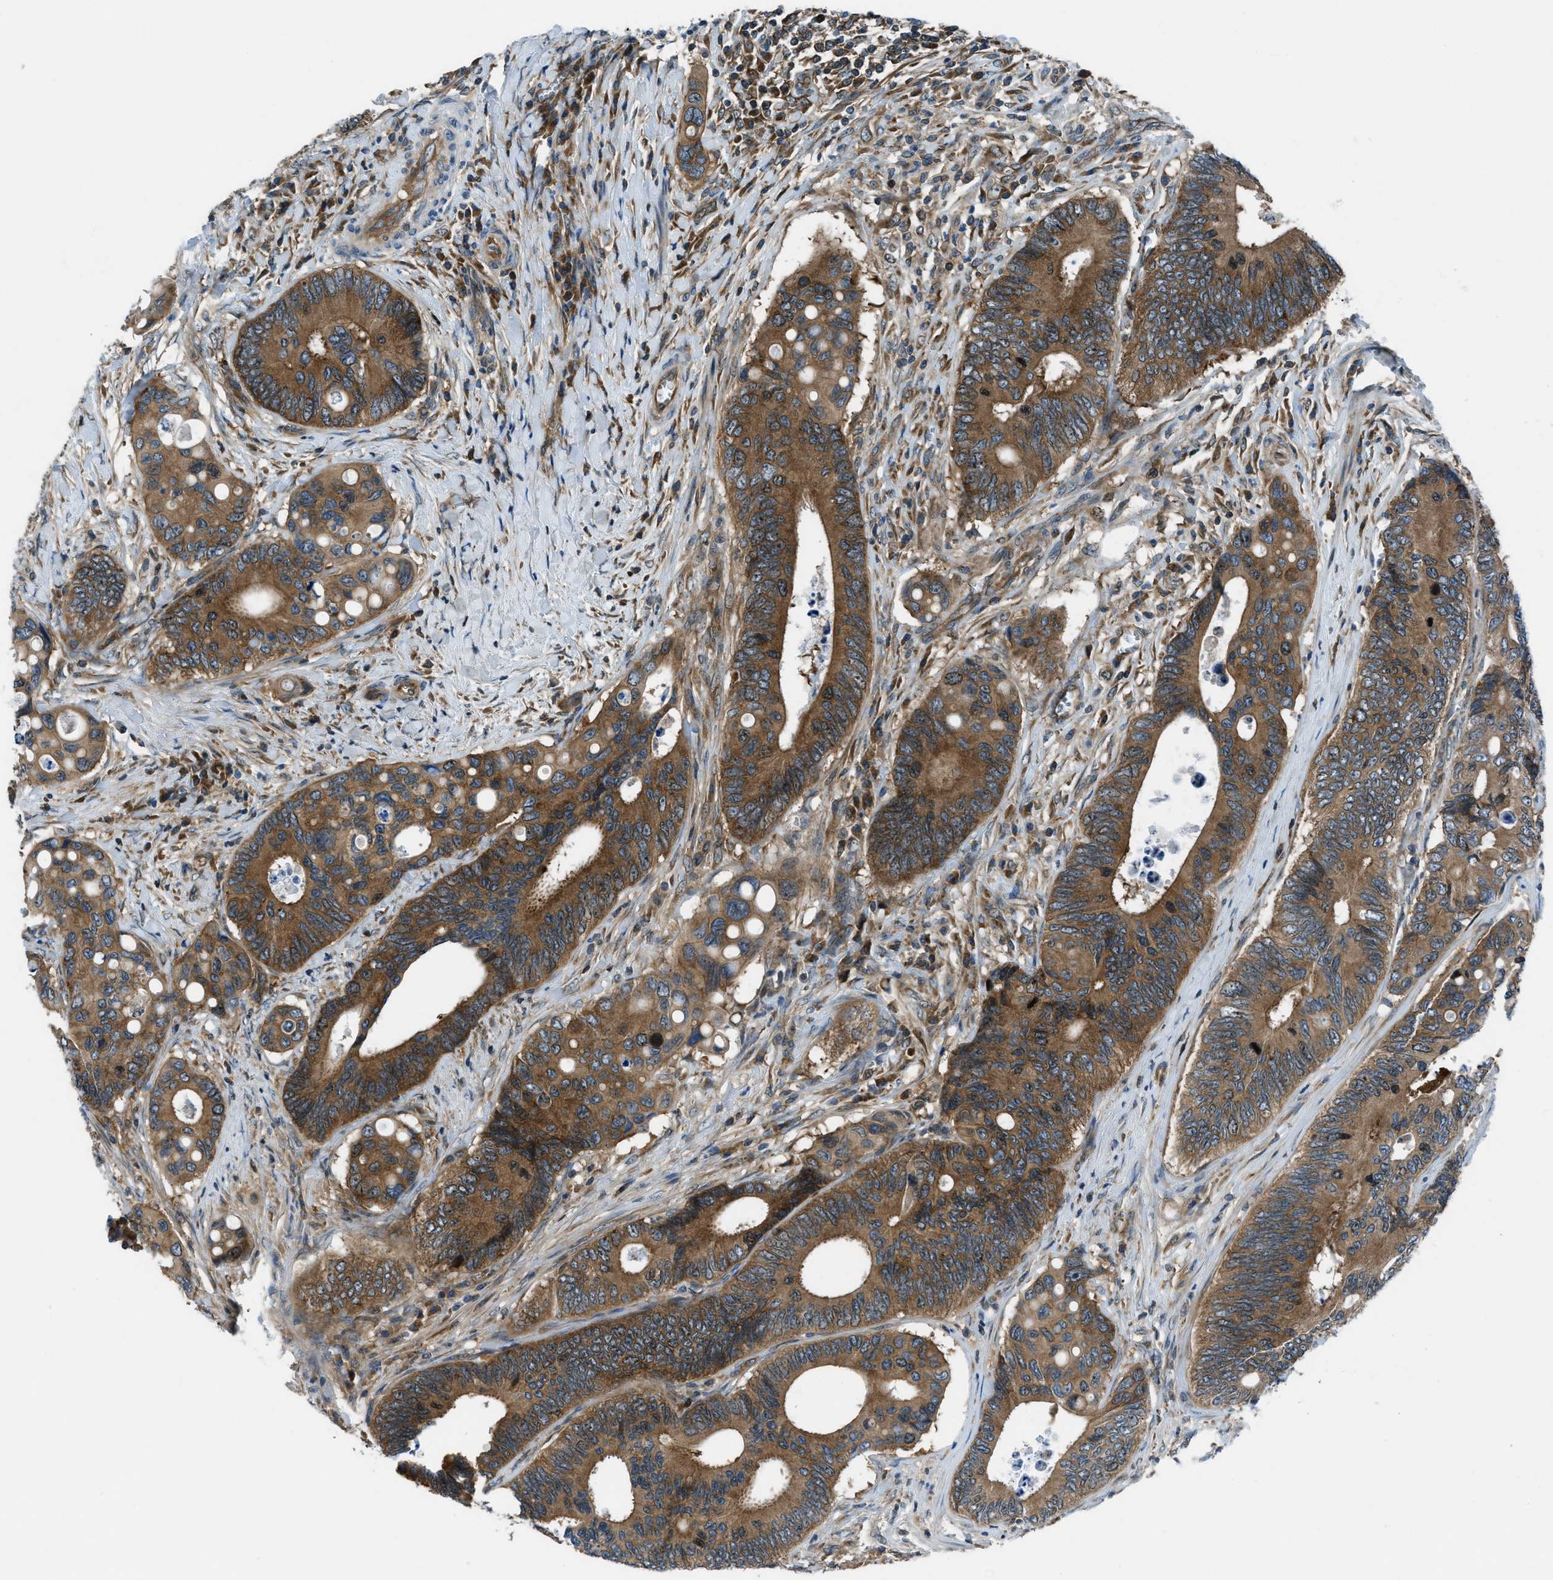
{"staining": {"intensity": "moderate", "quantity": ">75%", "location": "cytoplasmic/membranous"}, "tissue": "colorectal cancer", "cell_type": "Tumor cells", "image_type": "cancer", "snomed": [{"axis": "morphology", "description": "Inflammation, NOS"}, {"axis": "morphology", "description": "Adenocarcinoma, NOS"}, {"axis": "topography", "description": "Colon"}], "caption": "Adenocarcinoma (colorectal) tissue shows moderate cytoplasmic/membranous staining in about >75% of tumor cells, visualized by immunohistochemistry. (DAB IHC, brown staining for protein, blue staining for nuclei).", "gene": "ARFGAP2", "patient": {"sex": "male", "age": 72}}